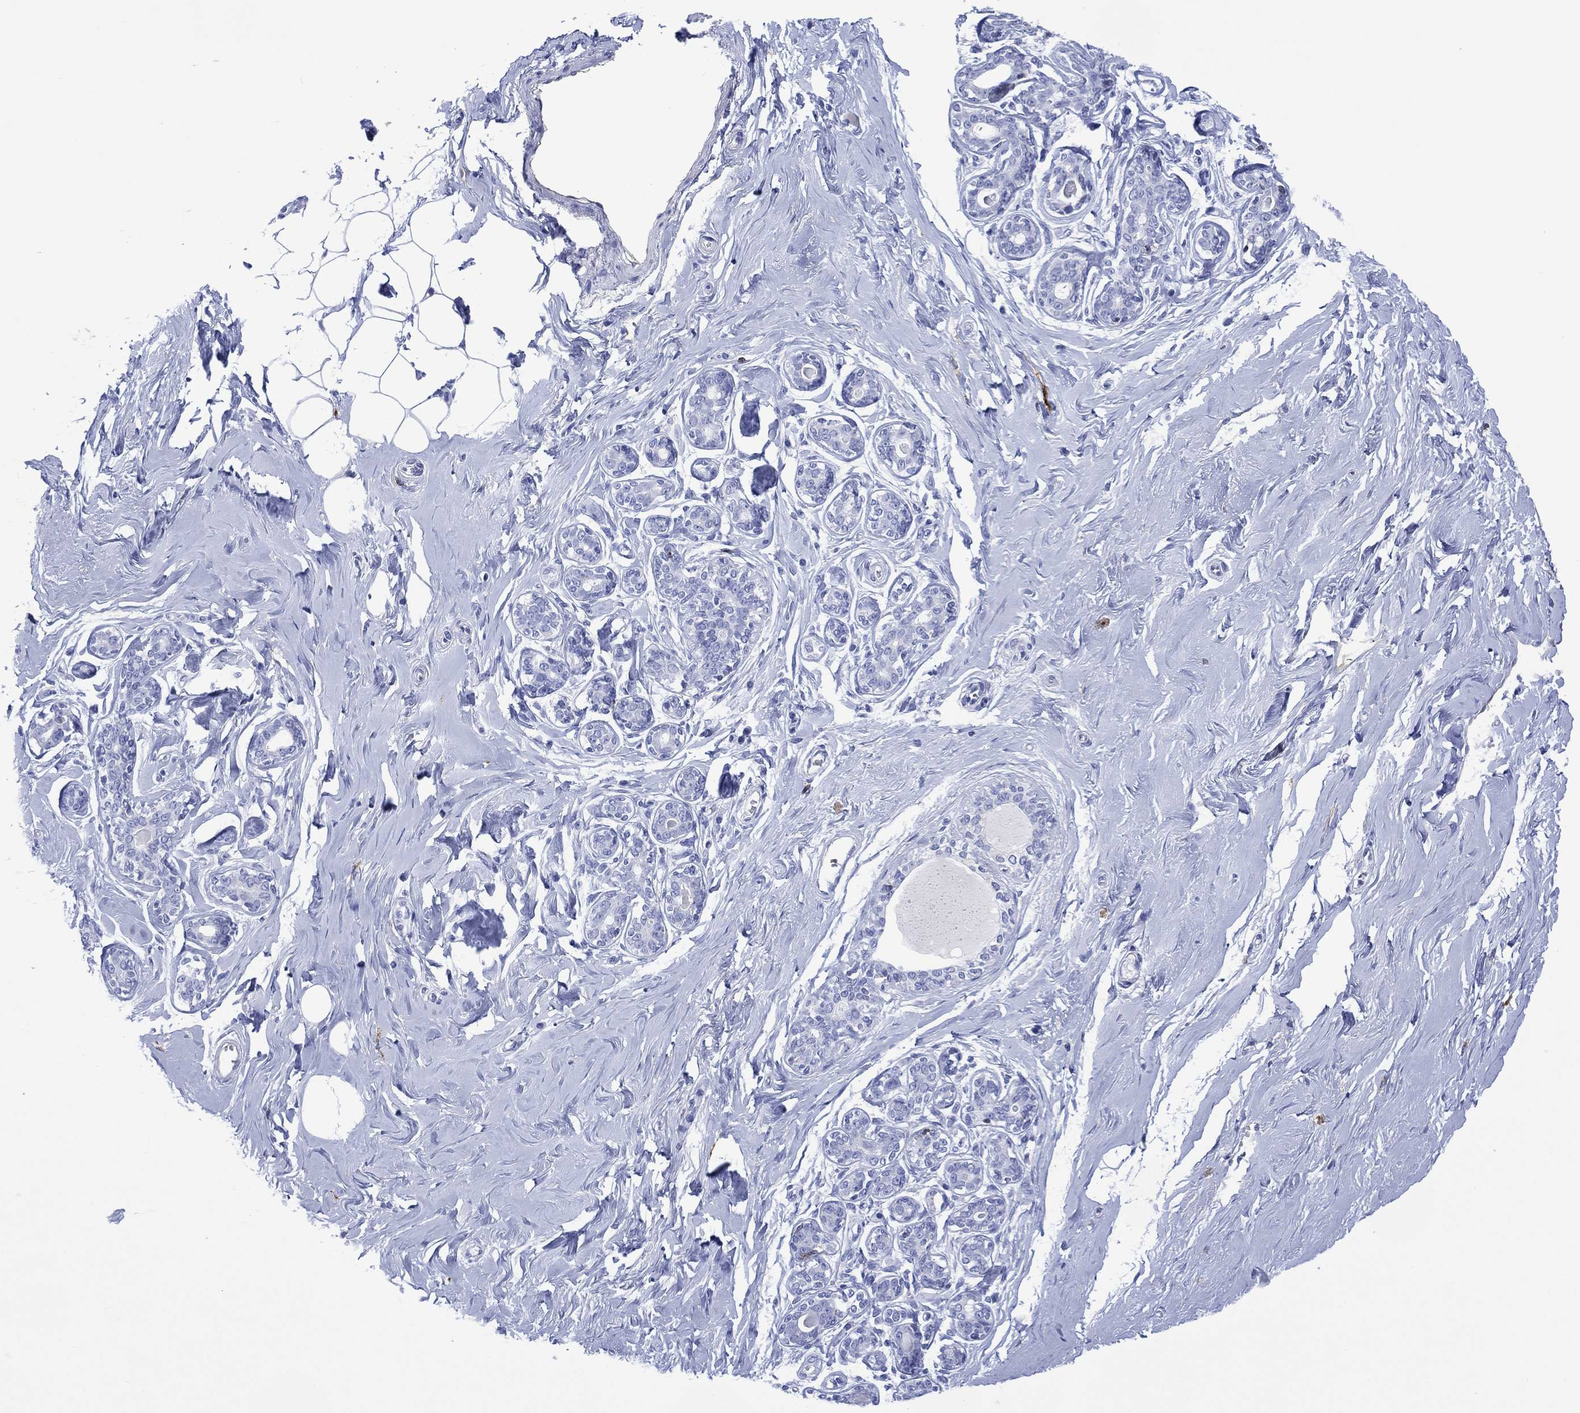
{"staining": {"intensity": "negative", "quantity": "none", "location": "none"}, "tissue": "breast", "cell_type": "Adipocytes", "image_type": "normal", "snomed": [{"axis": "morphology", "description": "Normal tissue, NOS"}, {"axis": "topography", "description": "Skin"}, {"axis": "topography", "description": "Breast"}], "caption": "DAB (3,3'-diaminobenzidine) immunohistochemical staining of unremarkable breast demonstrates no significant staining in adipocytes.", "gene": "DPP4", "patient": {"sex": "female", "age": 43}}